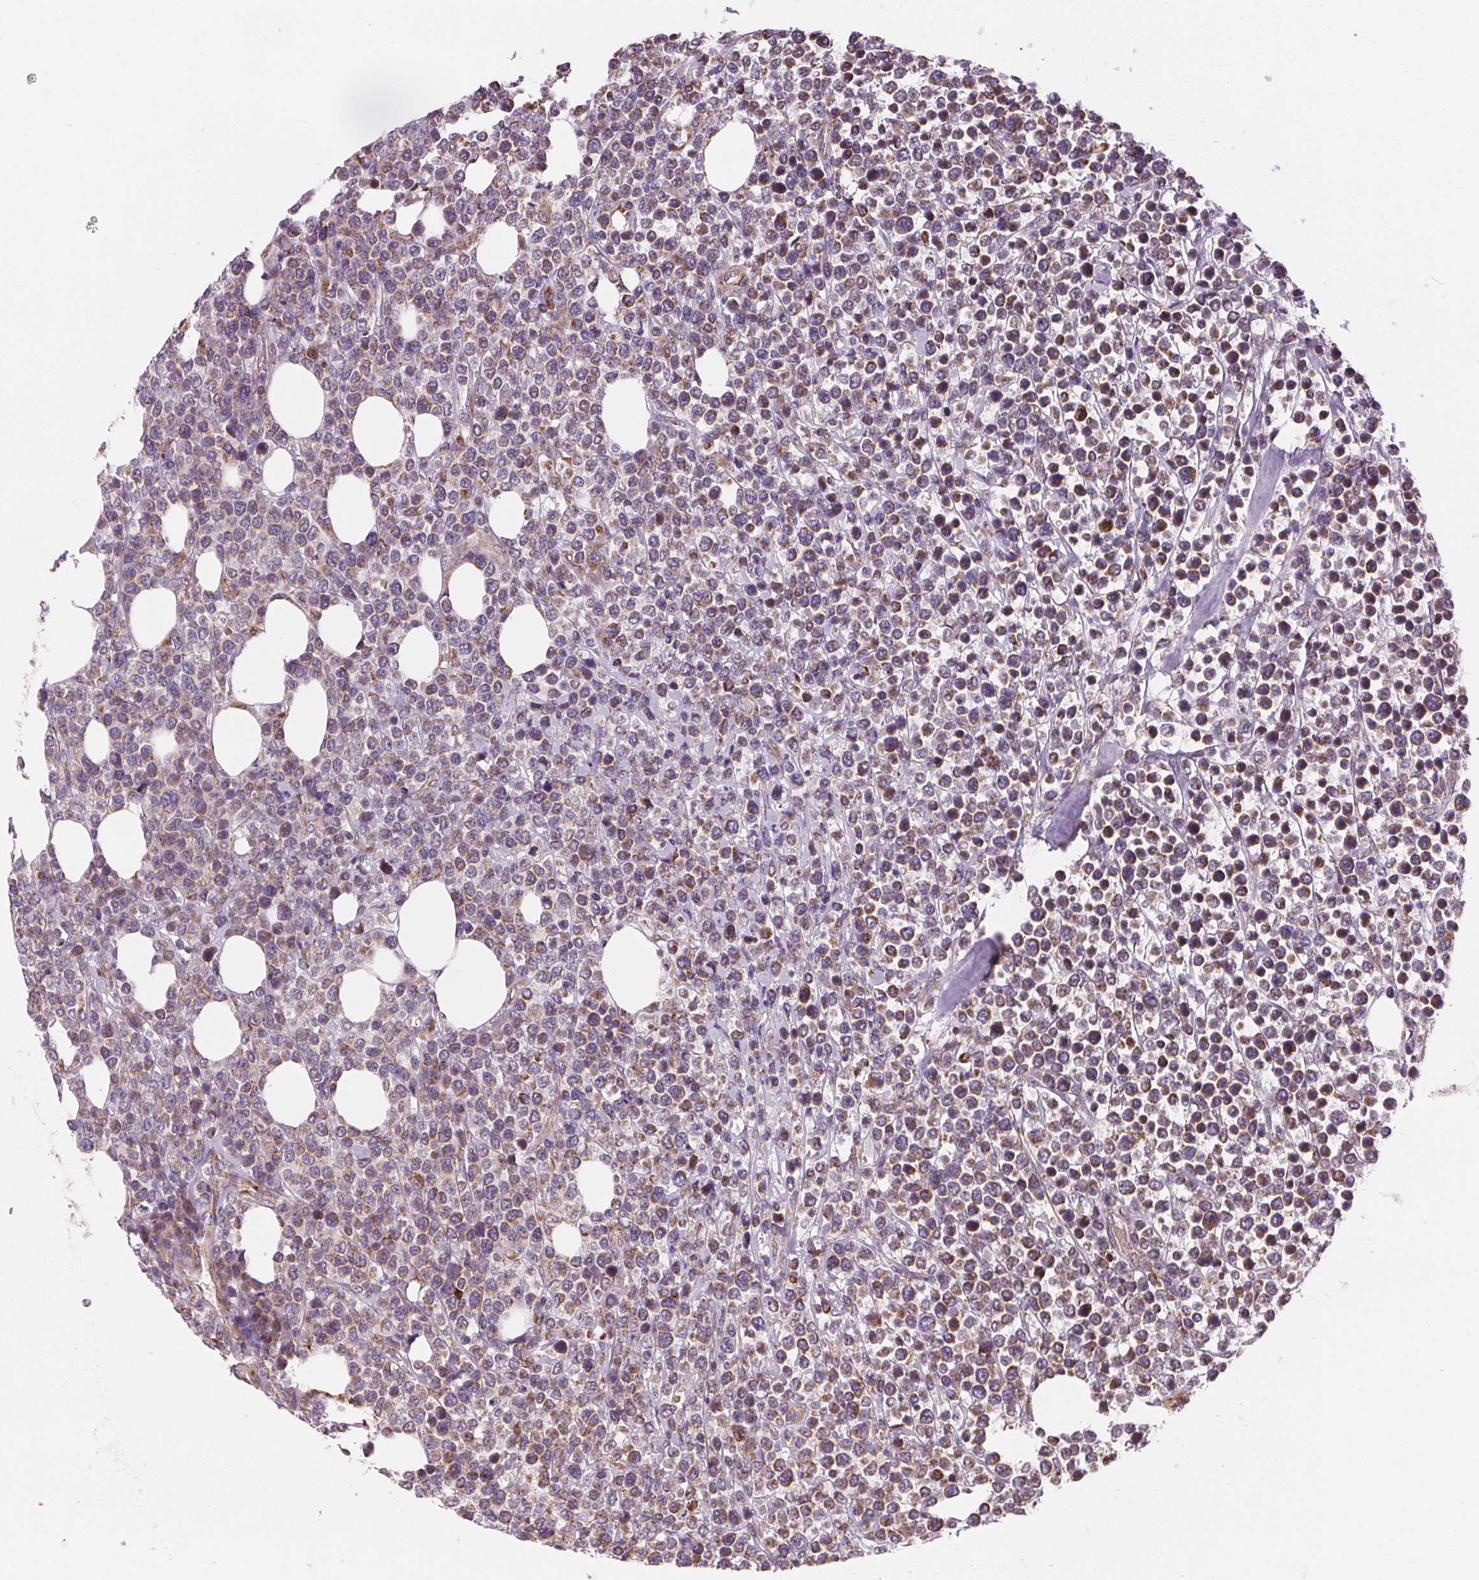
{"staining": {"intensity": "strong", "quantity": "25%-75%", "location": "cytoplasmic/membranous"}, "tissue": "lymphoma", "cell_type": "Tumor cells", "image_type": "cancer", "snomed": [{"axis": "morphology", "description": "Malignant lymphoma, non-Hodgkin's type, High grade"}, {"axis": "topography", "description": "Soft tissue"}], "caption": "Strong cytoplasmic/membranous protein expression is seen in about 25%-75% of tumor cells in high-grade malignant lymphoma, non-Hodgkin's type. (DAB IHC, brown staining for protein, blue staining for nuclei).", "gene": "GOLT1B", "patient": {"sex": "female", "age": 56}}